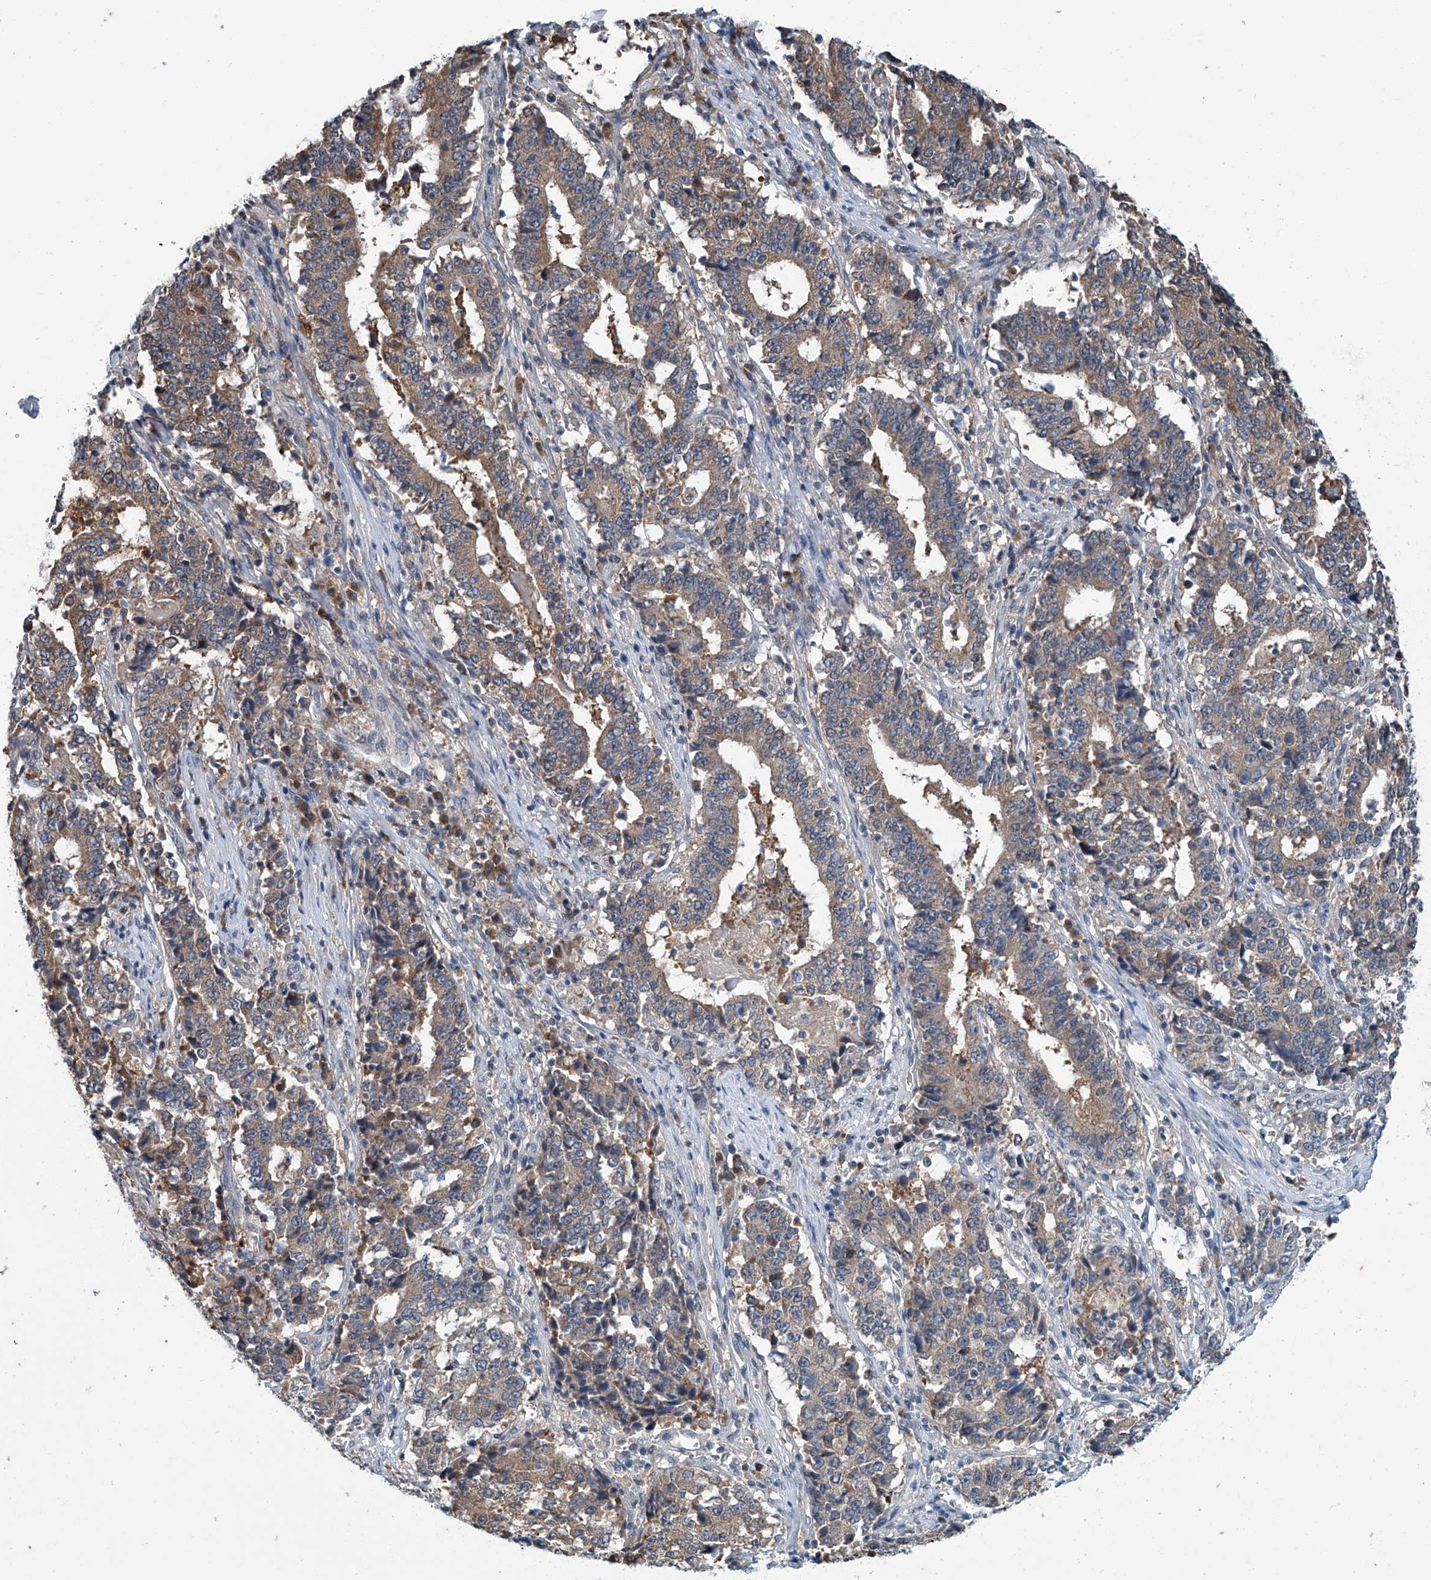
{"staining": {"intensity": "weak", "quantity": ">75%", "location": "cytoplasmic/membranous"}, "tissue": "stomach cancer", "cell_type": "Tumor cells", "image_type": "cancer", "snomed": [{"axis": "morphology", "description": "Adenocarcinoma, NOS"}, {"axis": "topography", "description": "Stomach"}], "caption": "Stomach cancer (adenocarcinoma) stained with a protein marker demonstrates weak staining in tumor cells.", "gene": "CLK1", "patient": {"sex": "male", "age": 59}}